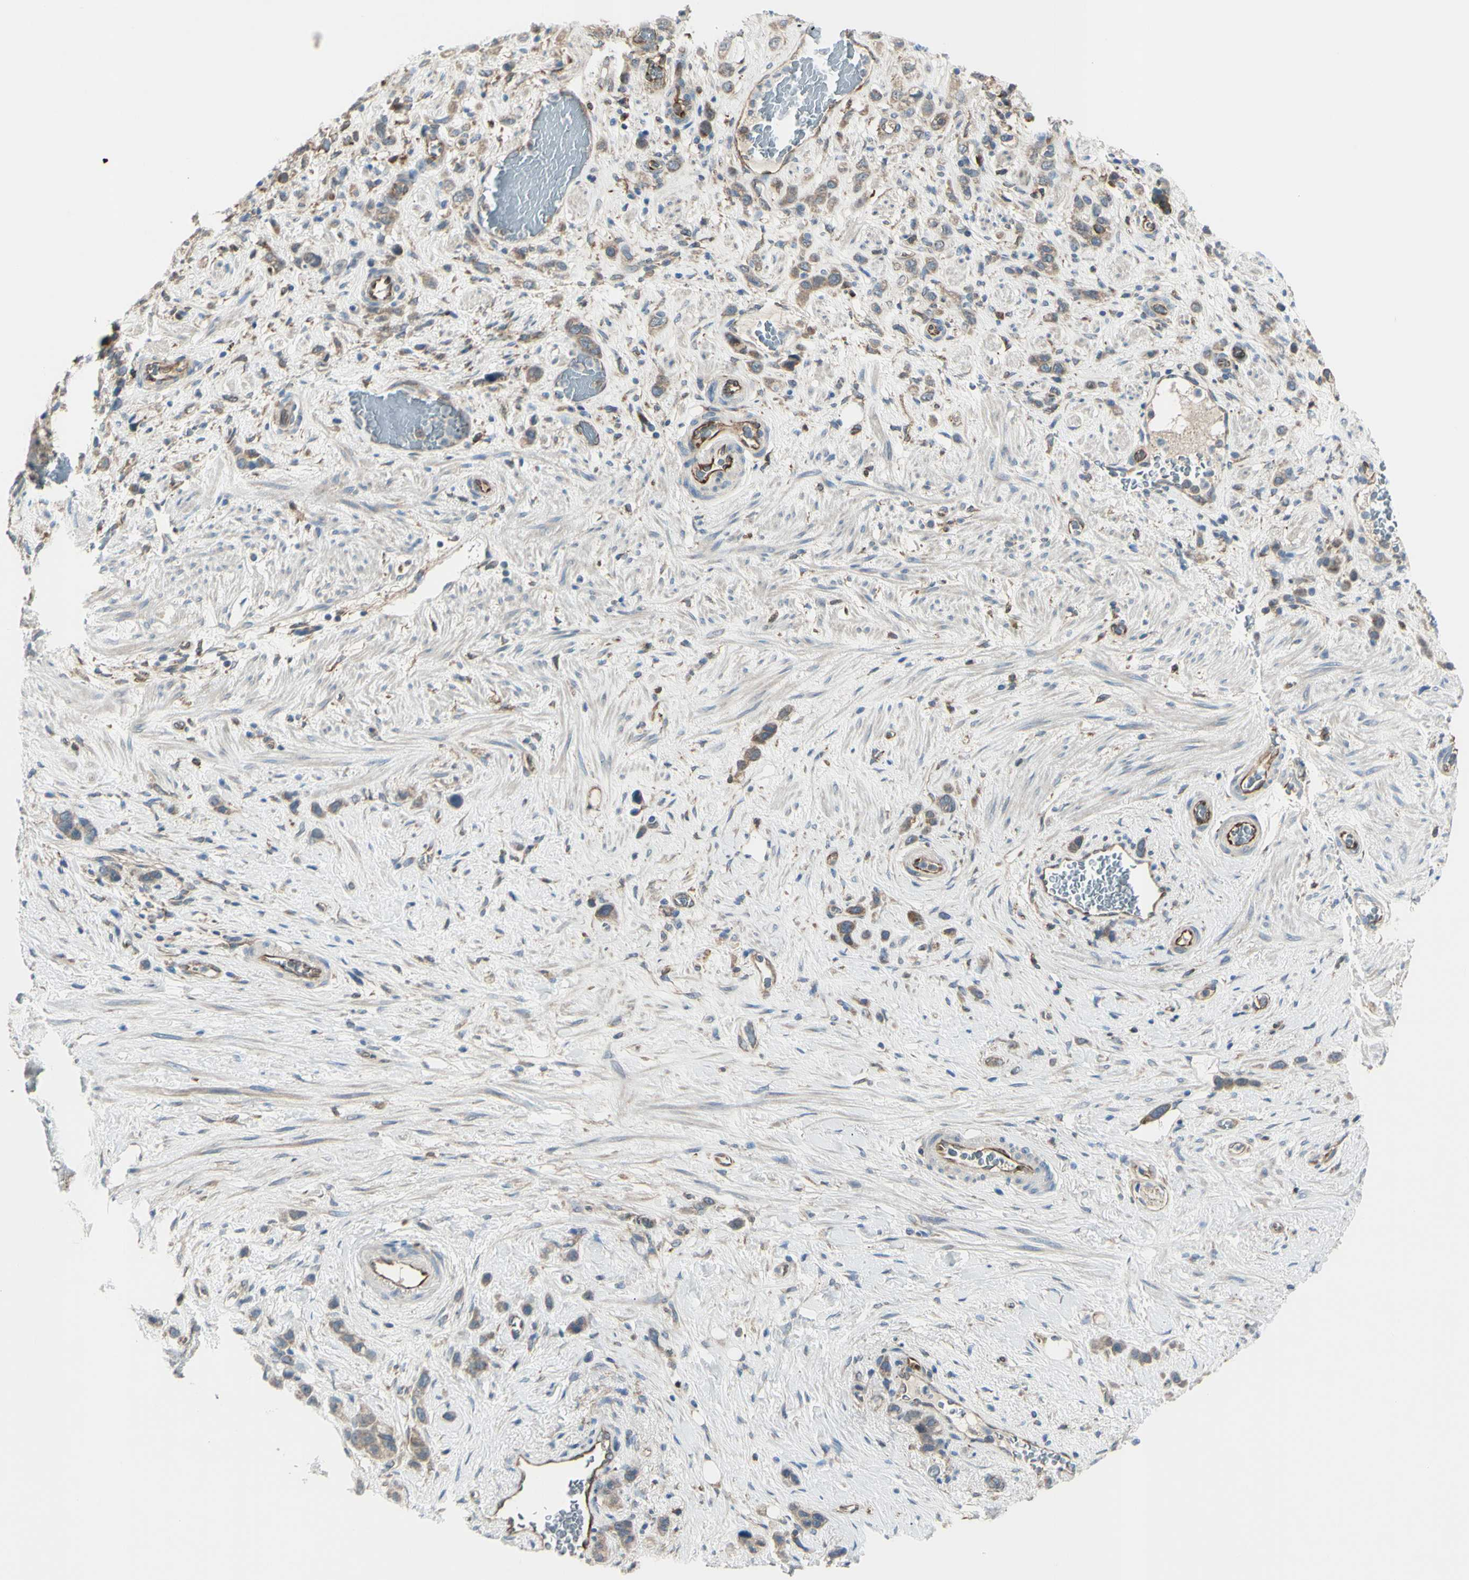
{"staining": {"intensity": "weak", "quantity": ">75%", "location": "cytoplasmic/membranous"}, "tissue": "stomach cancer", "cell_type": "Tumor cells", "image_type": "cancer", "snomed": [{"axis": "morphology", "description": "Adenocarcinoma, NOS"}, {"axis": "morphology", "description": "Adenocarcinoma, High grade"}, {"axis": "topography", "description": "Stomach, upper"}, {"axis": "topography", "description": "Stomach, lower"}], "caption": "The histopathology image exhibits staining of stomach cancer, revealing weak cytoplasmic/membranous protein staining (brown color) within tumor cells.", "gene": "IGSF9B", "patient": {"sex": "female", "age": 65}}